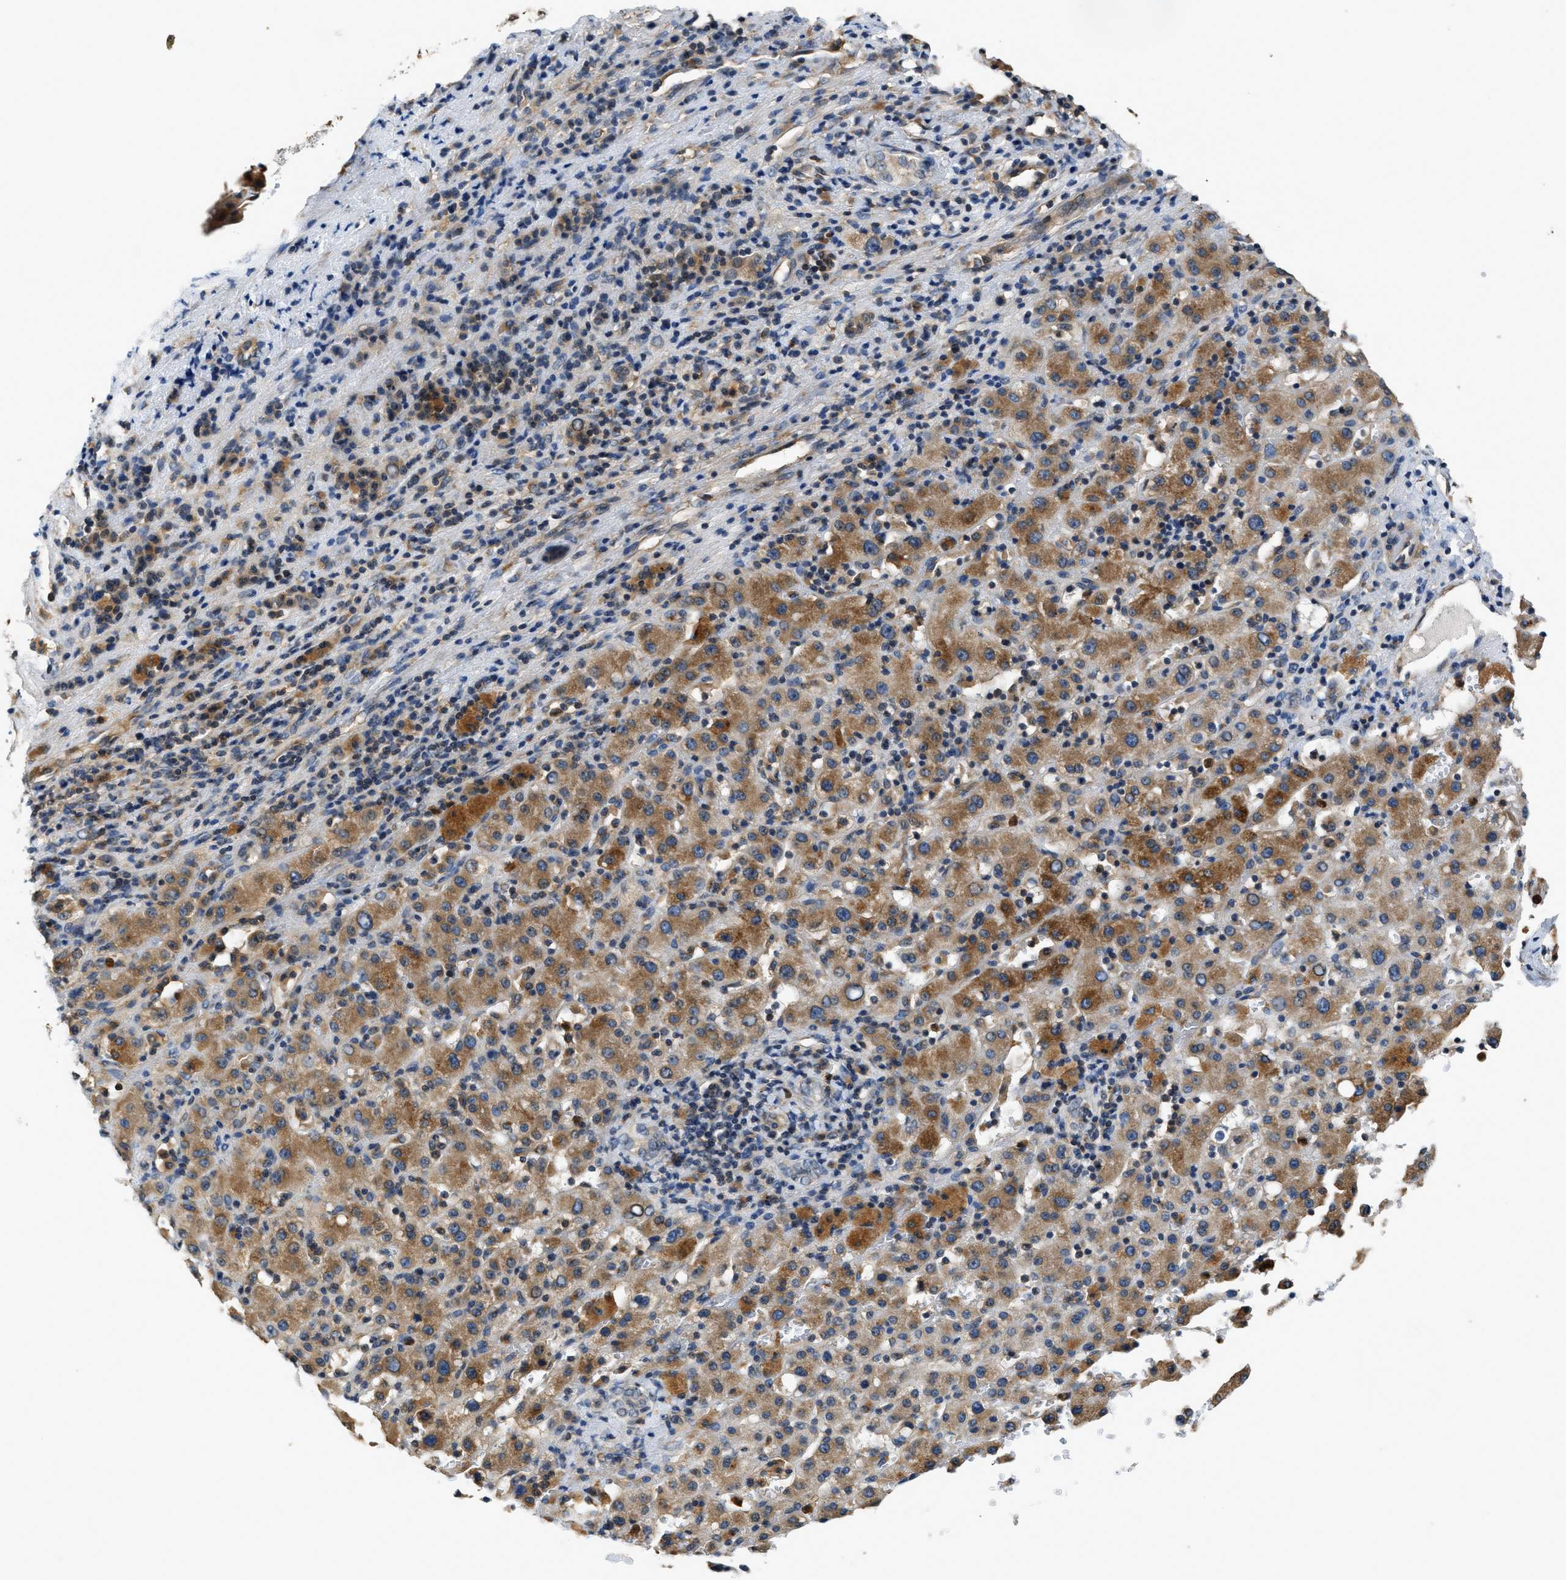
{"staining": {"intensity": "moderate", "quantity": ">75%", "location": "cytoplasmic/membranous"}, "tissue": "liver cancer", "cell_type": "Tumor cells", "image_type": "cancer", "snomed": [{"axis": "morphology", "description": "Carcinoma, Hepatocellular, NOS"}, {"axis": "topography", "description": "Liver"}], "caption": "This micrograph exhibits immunohistochemistry (IHC) staining of hepatocellular carcinoma (liver), with medium moderate cytoplasmic/membranous staining in approximately >75% of tumor cells.", "gene": "CHUK", "patient": {"sex": "female", "age": 58}}